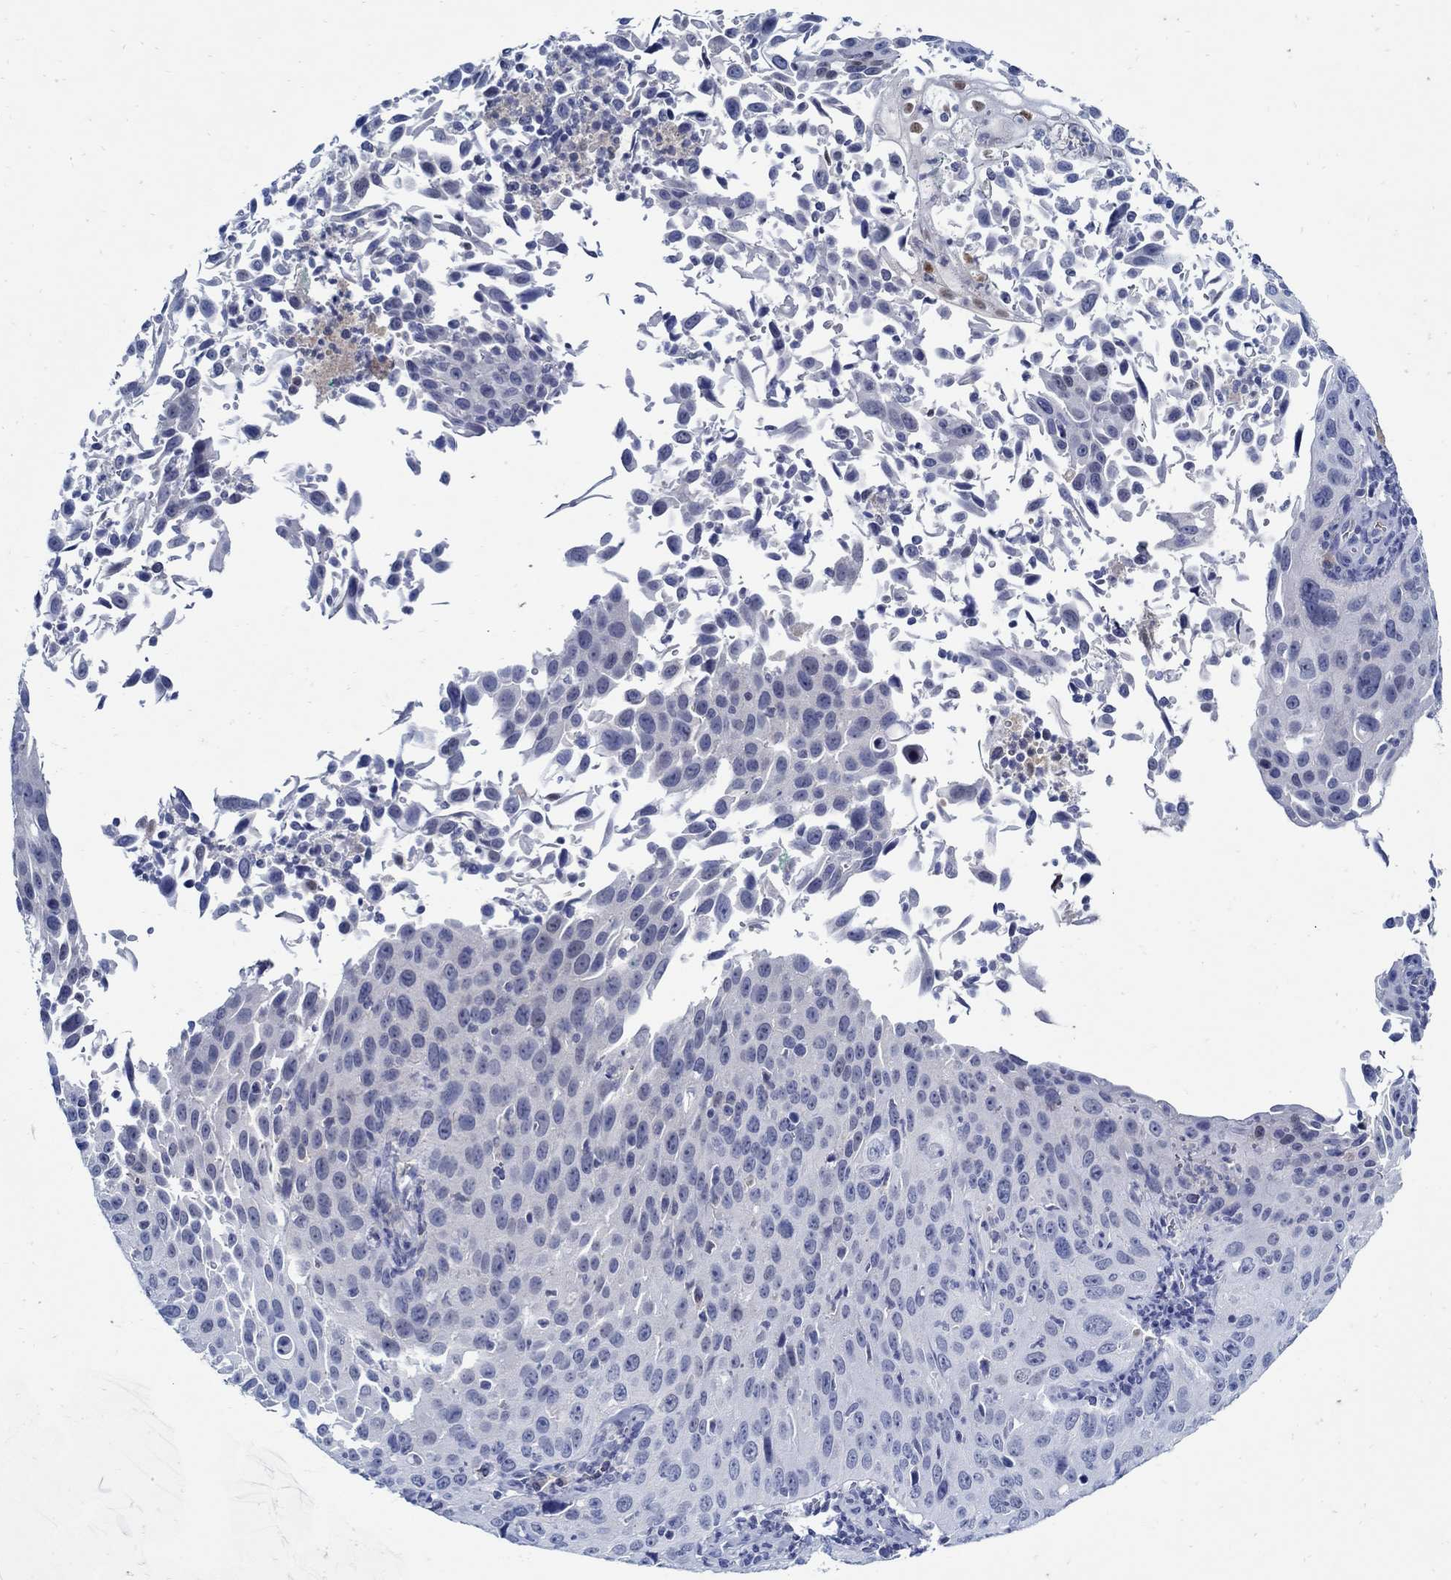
{"staining": {"intensity": "negative", "quantity": "none", "location": "none"}, "tissue": "cervical cancer", "cell_type": "Tumor cells", "image_type": "cancer", "snomed": [{"axis": "morphology", "description": "Squamous cell carcinoma, NOS"}, {"axis": "topography", "description": "Cervix"}], "caption": "Immunohistochemistry of human cervical squamous cell carcinoma demonstrates no staining in tumor cells. (IHC, brightfield microscopy, high magnification).", "gene": "PAX9", "patient": {"sex": "female", "age": 26}}